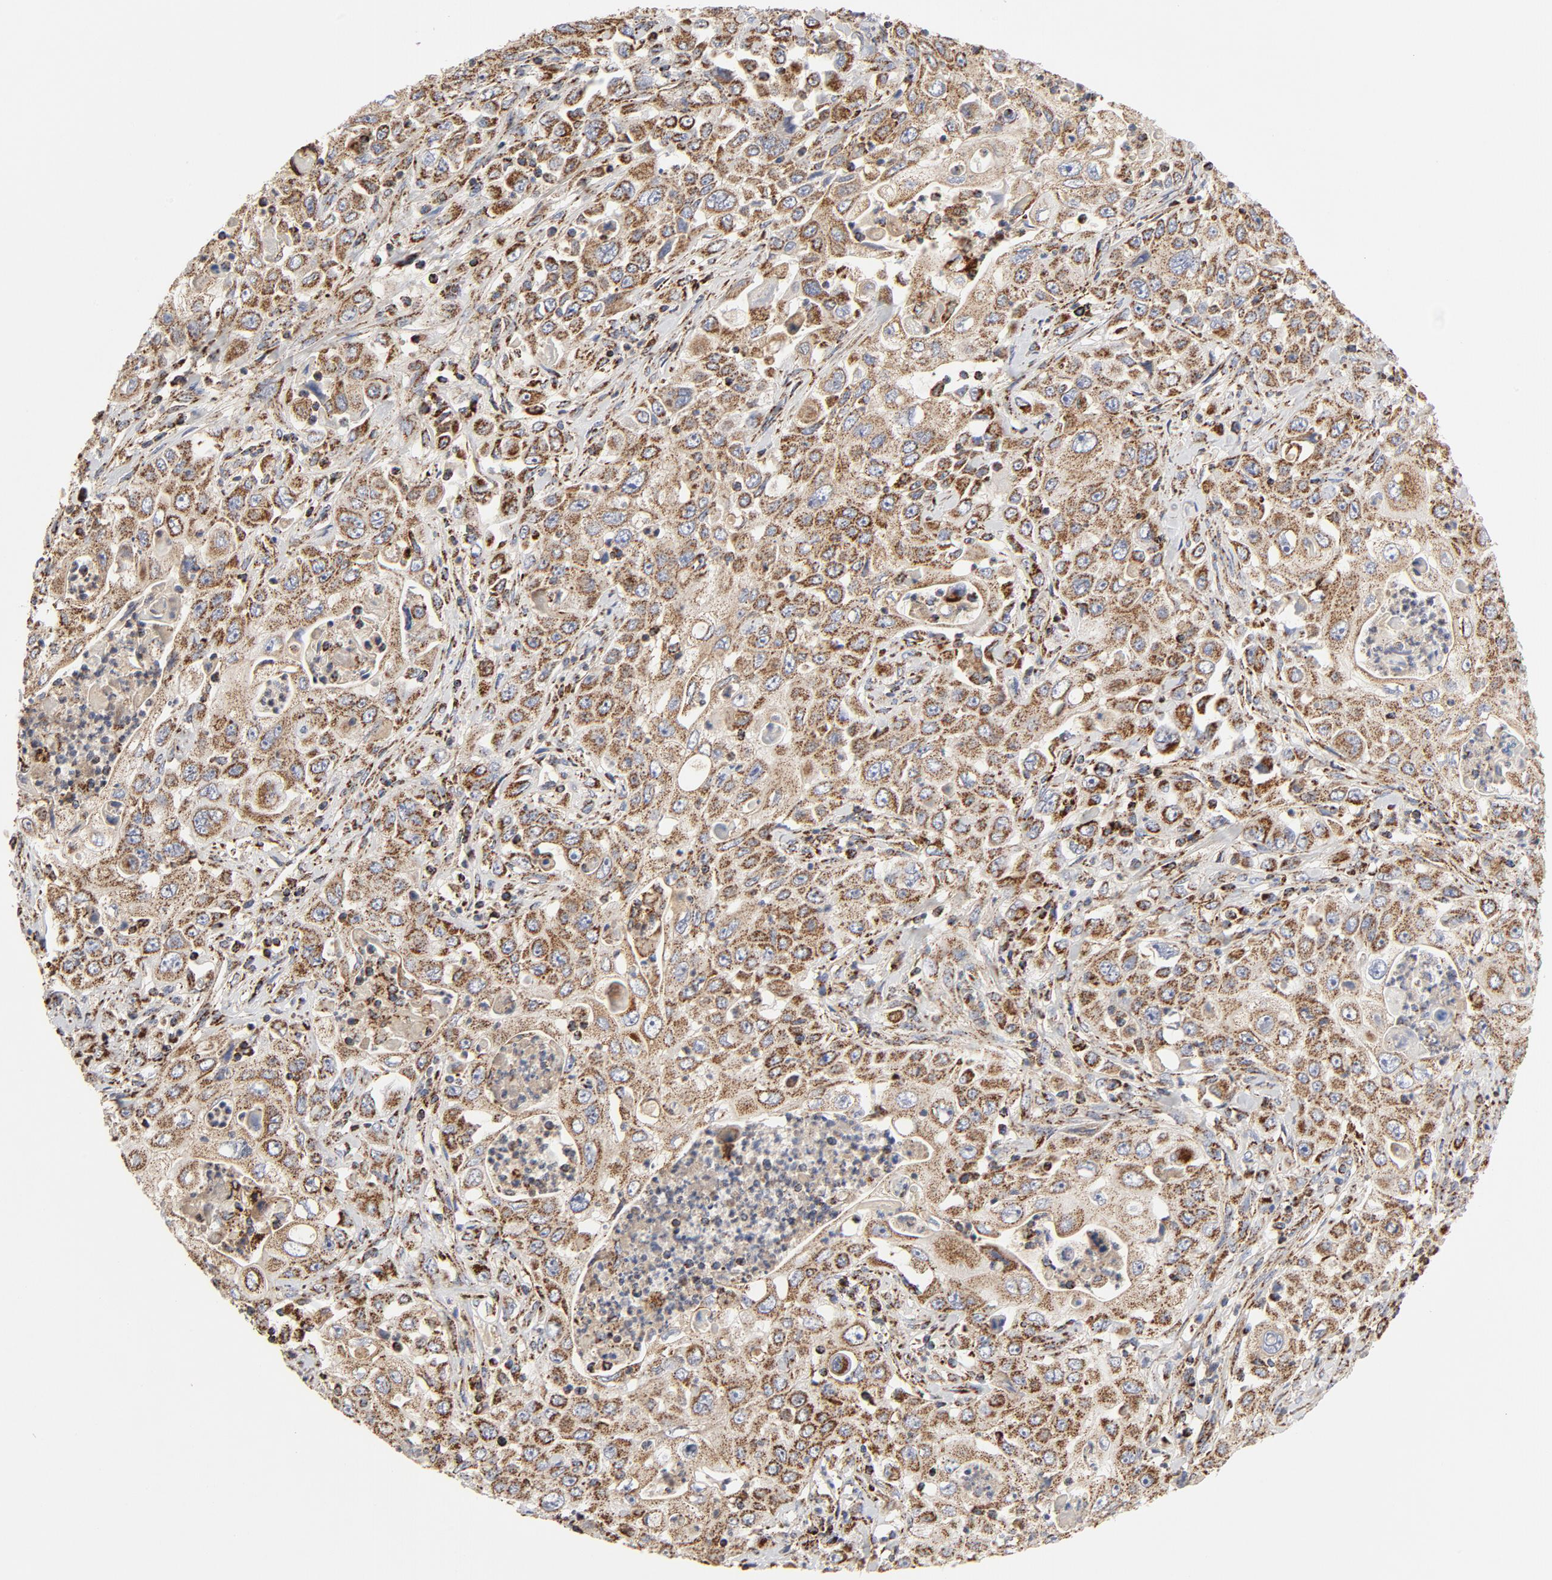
{"staining": {"intensity": "moderate", "quantity": ">75%", "location": "cytoplasmic/membranous"}, "tissue": "pancreatic cancer", "cell_type": "Tumor cells", "image_type": "cancer", "snomed": [{"axis": "morphology", "description": "Adenocarcinoma, NOS"}, {"axis": "topography", "description": "Pancreas"}], "caption": "A brown stain shows moderate cytoplasmic/membranous expression of a protein in adenocarcinoma (pancreatic) tumor cells.", "gene": "PCNX4", "patient": {"sex": "male", "age": 70}}